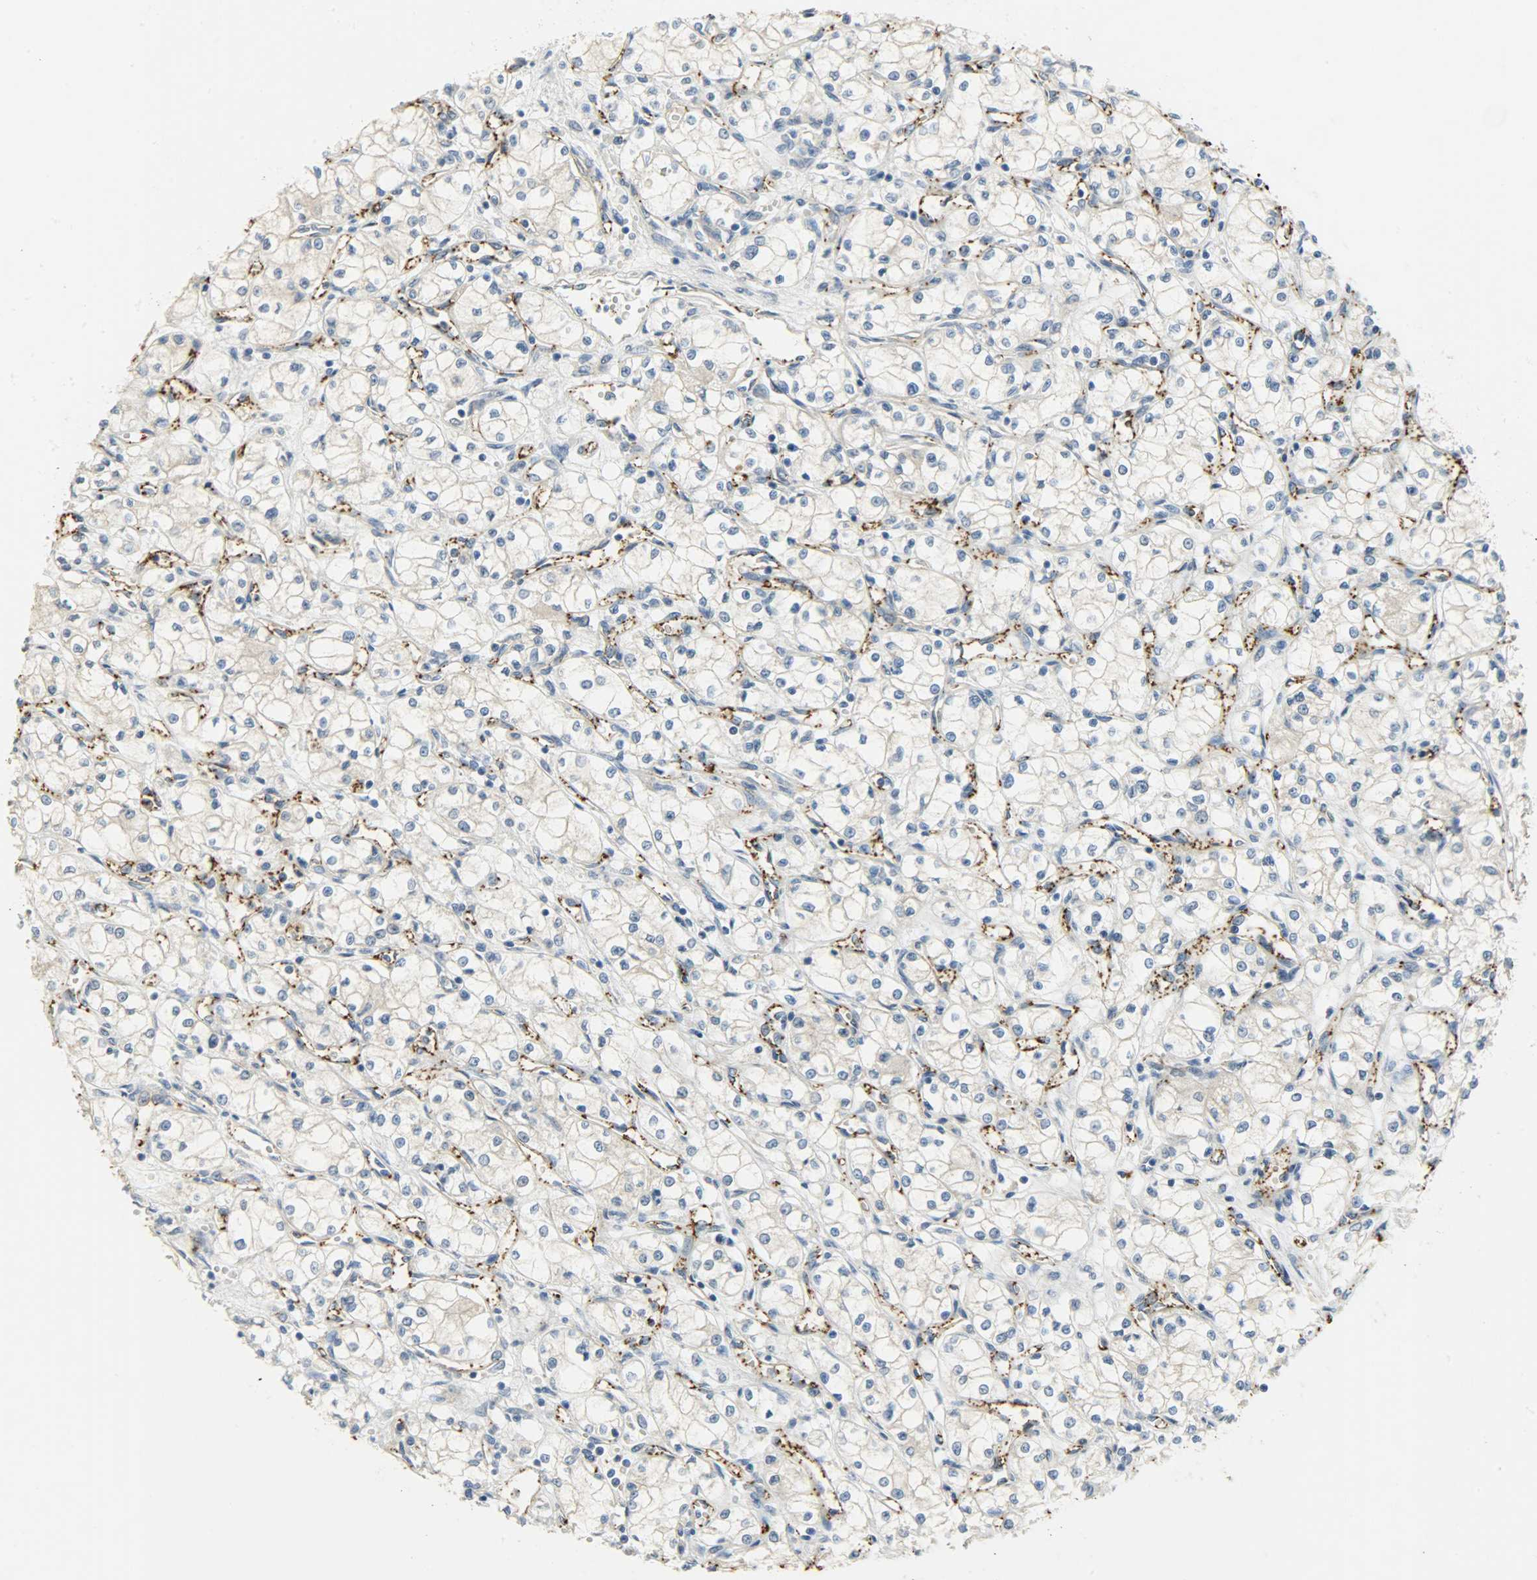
{"staining": {"intensity": "negative", "quantity": "none", "location": "none"}, "tissue": "renal cancer", "cell_type": "Tumor cells", "image_type": "cancer", "snomed": [{"axis": "morphology", "description": "Normal tissue, NOS"}, {"axis": "morphology", "description": "Adenocarcinoma, NOS"}, {"axis": "topography", "description": "Kidney"}], "caption": "A histopathology image of renal cancer stained for a protein shows no brown staining in tumor cells. (Stains: DAB IHC with hematoxylin counter stain, Microscopy: brightfield microscopy at high magnification).", "gene": "KIAA1217", "patient": {"sex": "male", "age": 59}}